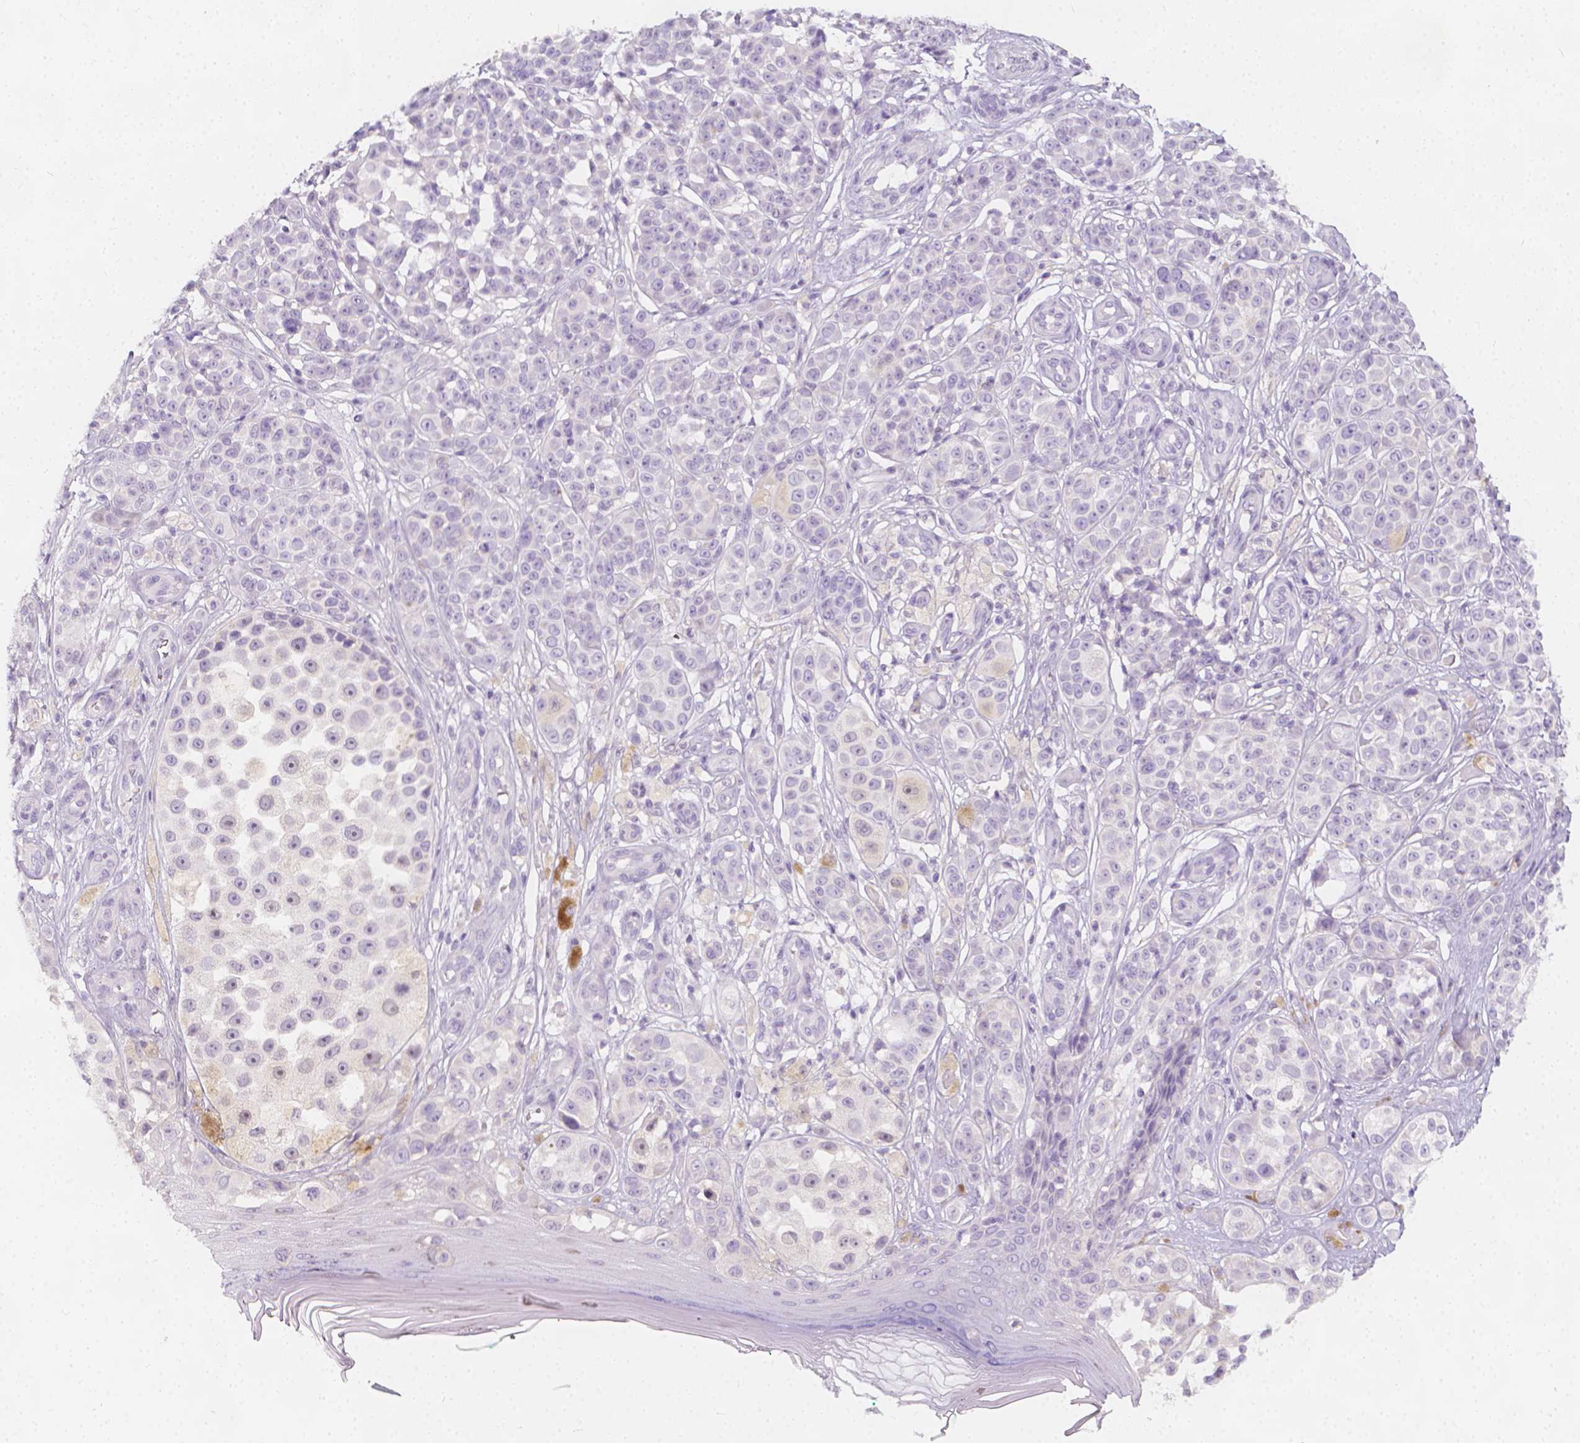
{"staining": {"intensity": "negative", "quantity": "none", "location": "none"}, "tissue": "melanoma", "cell_type": "Tumor cells", "image_type": "cancer", "snomed": [{"axis": "morphology", "description": "Malignant melanoma, NOS"}, {"axis": "topography", "description": "Skin"}], "caption": "An image of malignant melanoma stained for a protein demonstrates no brown staining in tumor cells.", "gene": "RBFOX1", "patient": {"sex": "female", "age": 90}}